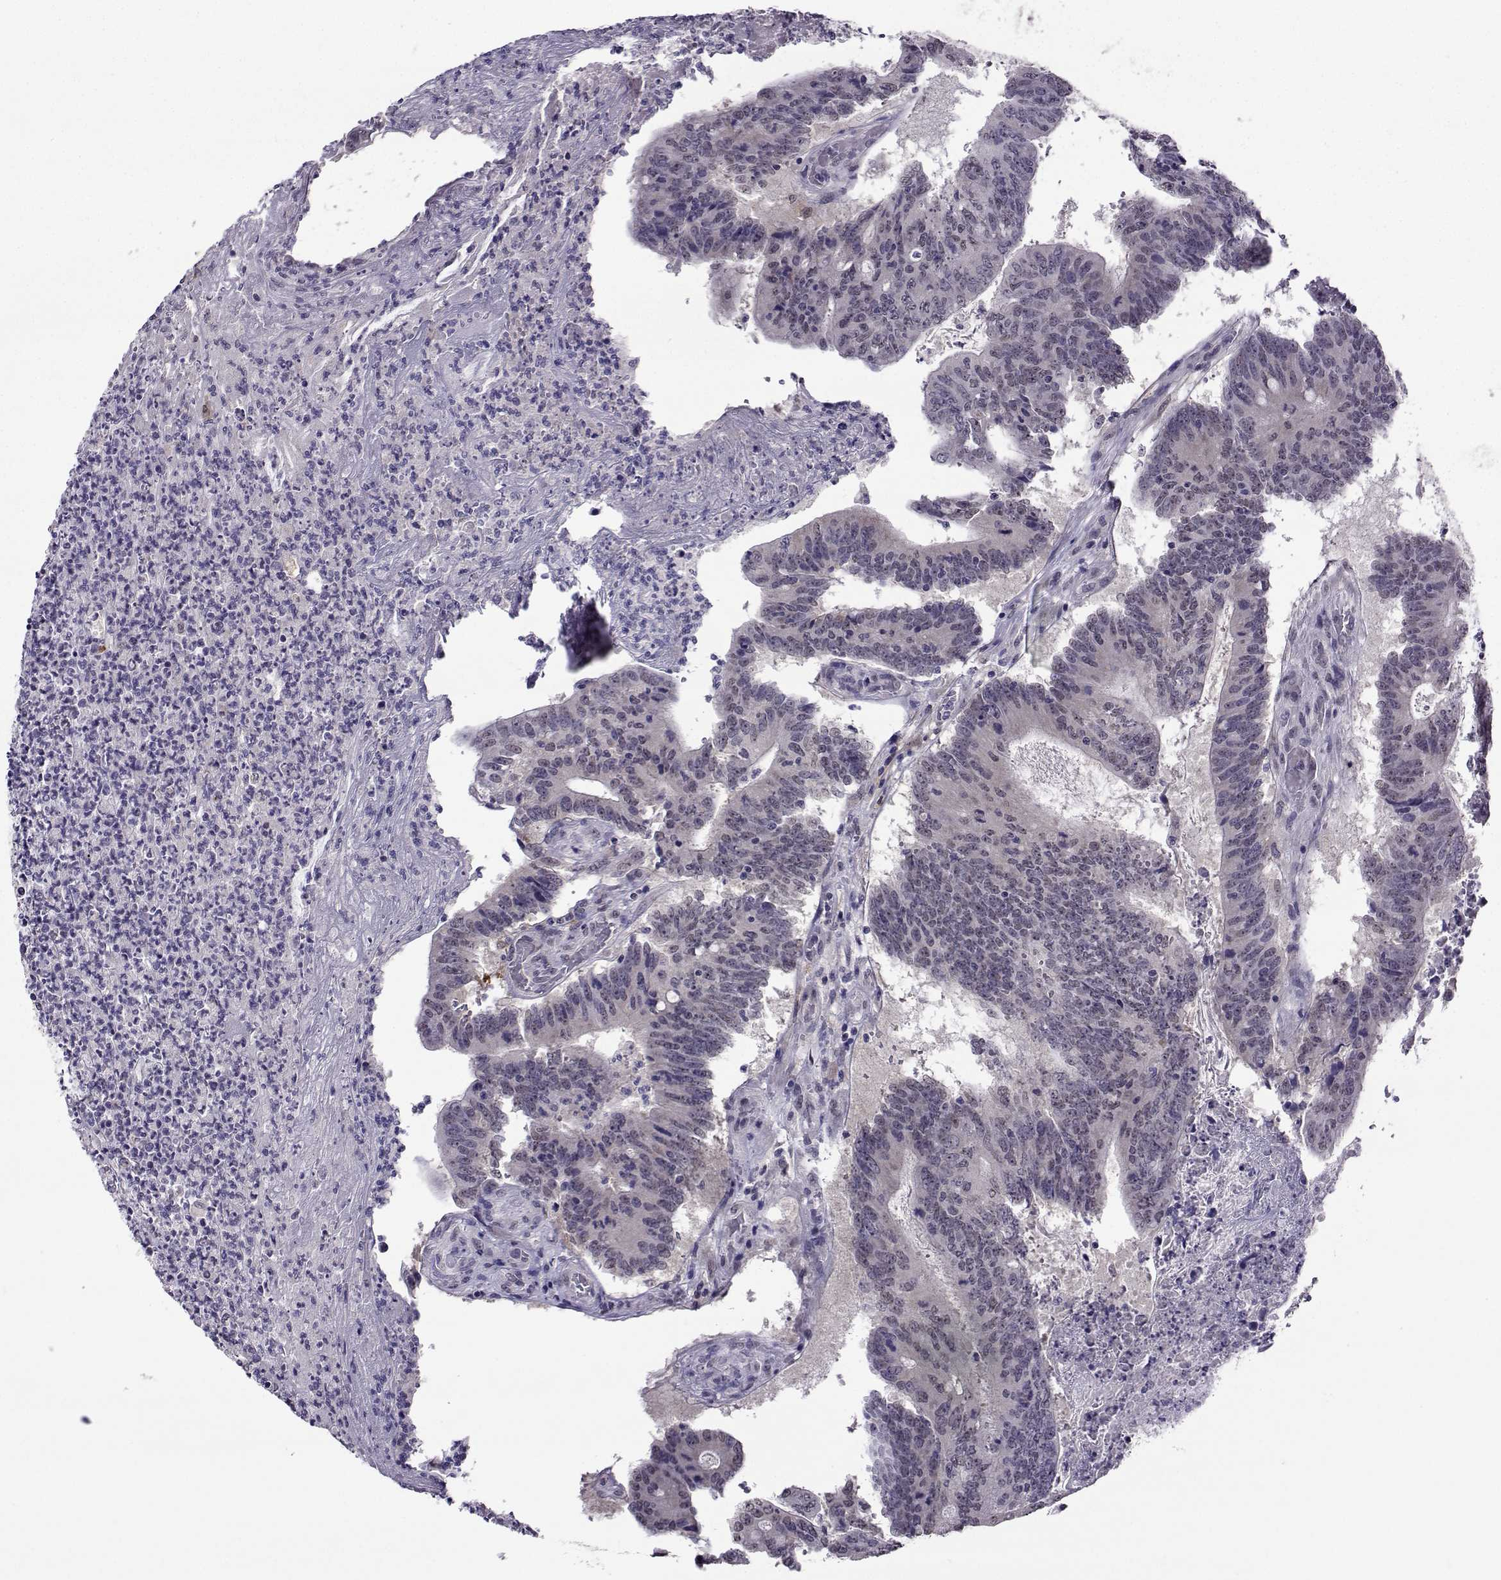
{"staining": {"intensity": "negative", "quantity": "none", "location": "none"}, "tissue": "colorectal cancer", "cell_type": "Tumor cells", "image_type": "cancer", "snomed": [{"axis": "morphology", "description": "Adenocarcinoma, NOS"}, {"axis": "topography", "description": "Colon"}], "caption": "The immunohistochemistry photomicrograph has no significant positivity in tumor cells of colorectal cancer (adenocarcinoma) tissue.", "gene": "DDX20", "patient": {"sex": "female", "age": 70}}